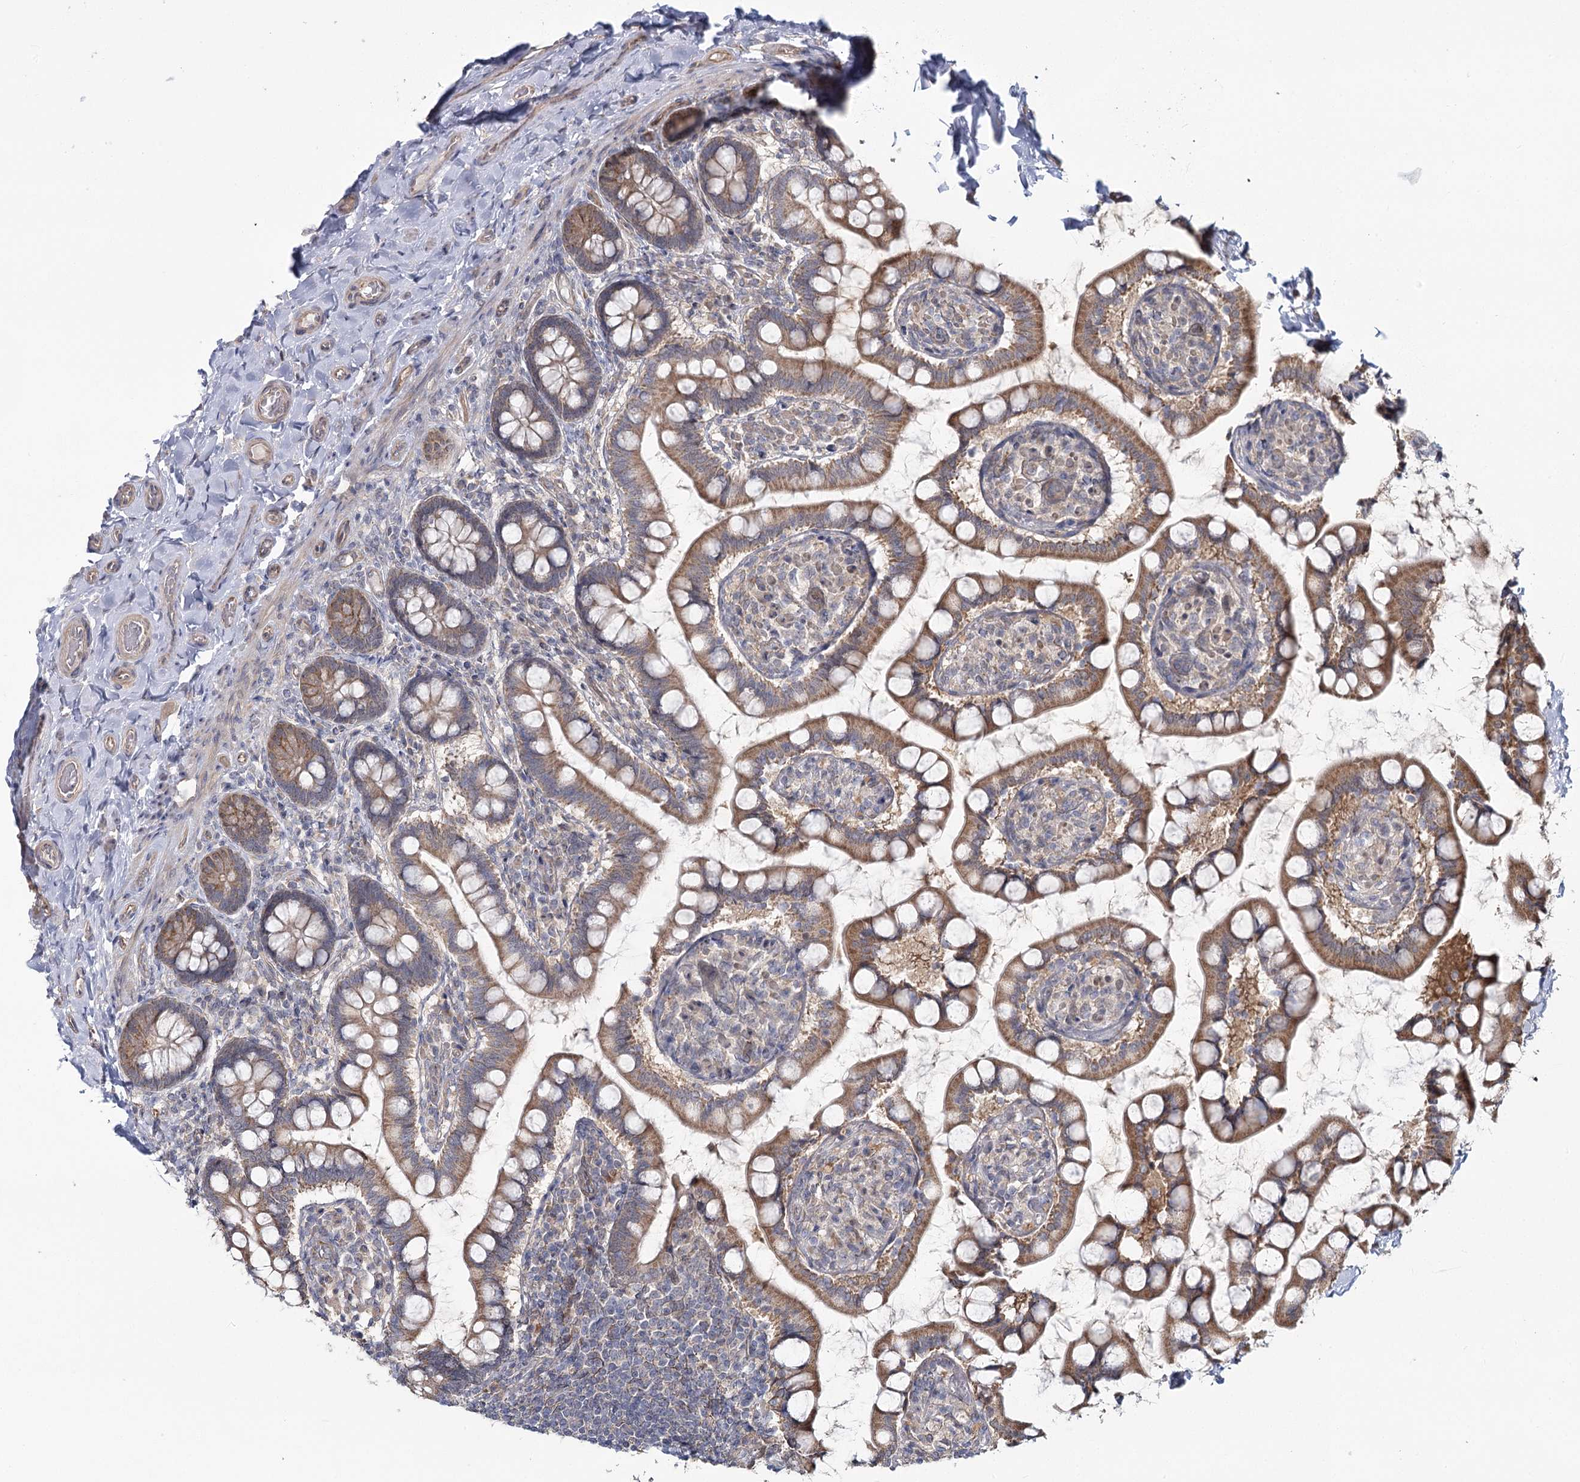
{"staining": {"intensity": "moderate", "quantity": ">75%", "location": "cytoplasmic/membranous"}, "tissue": "small intestine", "cell_type": "Glandular cells", "image_type": "normal", "snomed": [{"axis": "morphology", "description": "Normal tissue, NOS"}, {"axis": "topography", "description": "Small intestine"}], "caption": "A photomicrograph of human small intestine stained for a protein displays moderate cytoplasmic/membranous brown staining in glandular cells.", "gene": "TBC1D9B", "patient": {"sex": "male", "age": 52}}